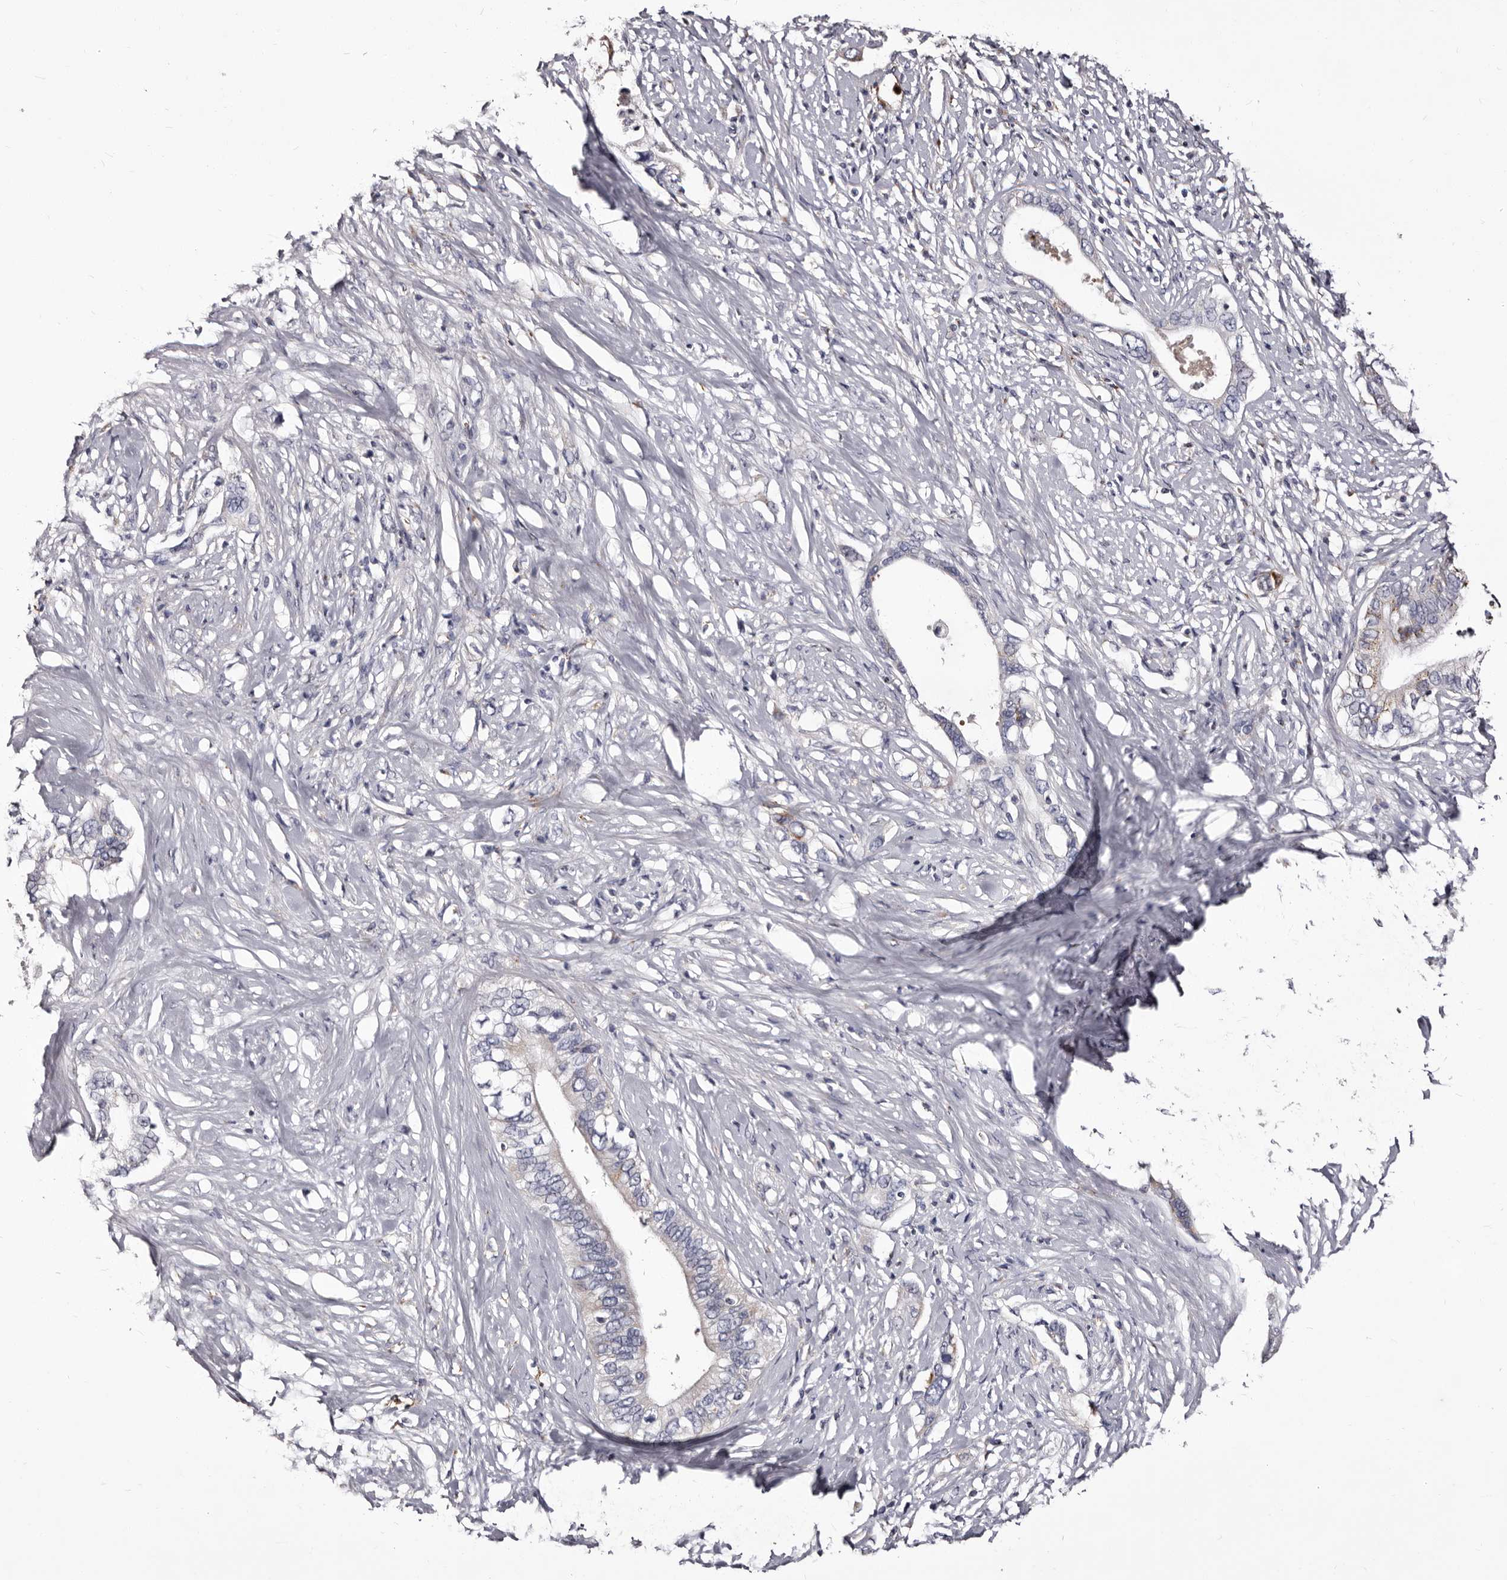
{"staining": {"intensity": "negative", "quantity": "none", "location": "none"}, "tissue": "pancreatic cancer", "cell_type": "Tumor cells", "image_type": "cancer", "snomed": [{"axis": "morphology", "description": "Normal tissue, NOS"}, {"axis": "morphology", "description": "Adenocarcinoma, NOS"}, {"axis": "topography", "description": "Pancreas"}, {"axis": "topography", "description": "Peripheral nerve tissue"}], "caption": "Immunohistochemical staining of human adenocarcinoma (pancreatic) displays no significant expression in tumor cells.", "gene": "AUNIP", "patient": {"sex": "male", "age": 59}}